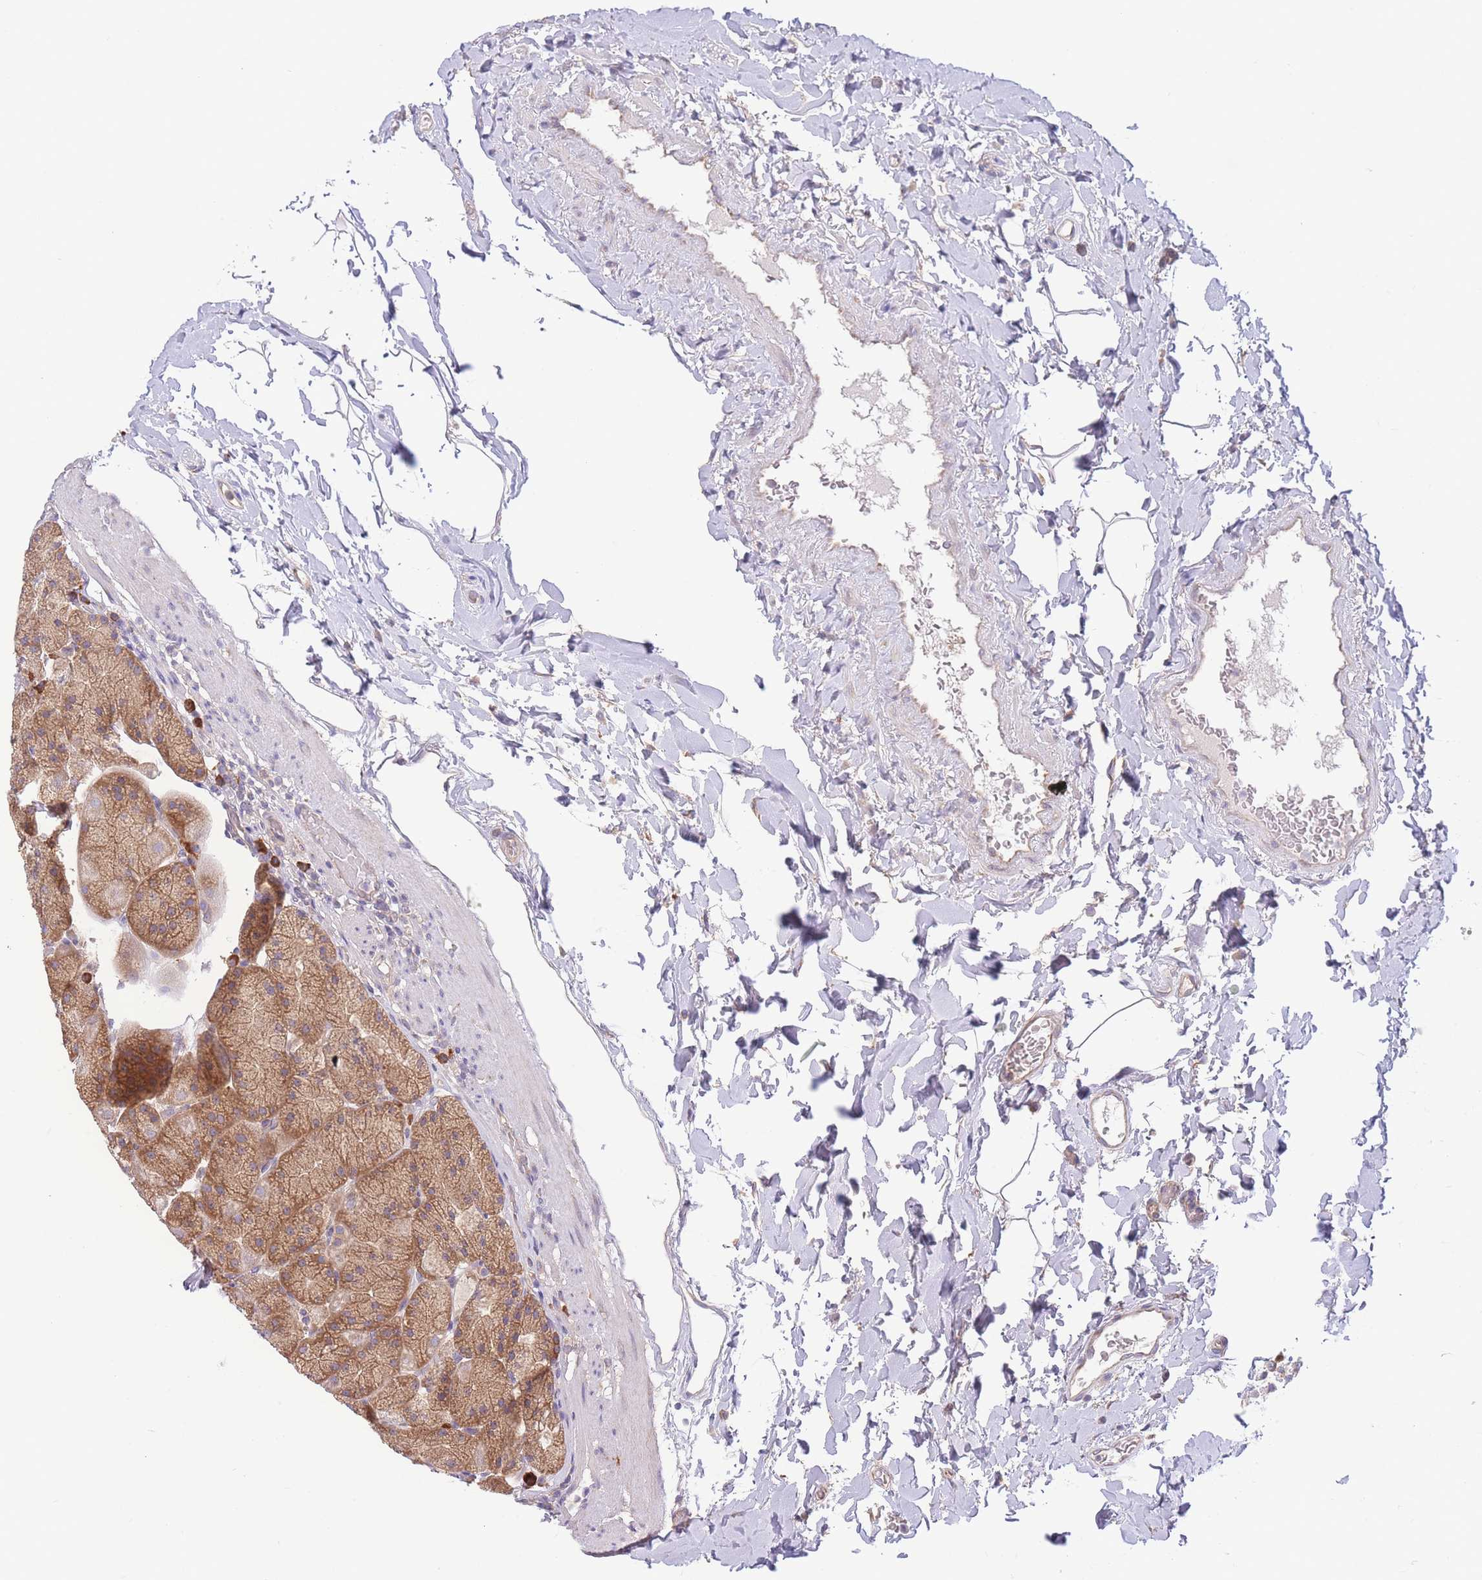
{"staining": {"intensity": "moderate", "quantity": ">75%", "location": "cytoplasmic/membranous"}, "tissue": "stomach", "cell_type": "Glandular cells", "image_type": "normal", "snomed": [{"axis": "morphology", "description": "Normal tissue, NOS"}, {"axis": "topography", "description": "Stomach, upper"}, {"axis": "topography", "description": "Stomach, lower"}], "caption": "Moderate cytoplasmic/membranous protein positivity is appreciated in about >75% of glandular cells in stomach. (brown staining indicates protein expression, while blue staining denotes nuclei).", "gene": "BEX1", "patient": {"sex": "male", "age": 67}}